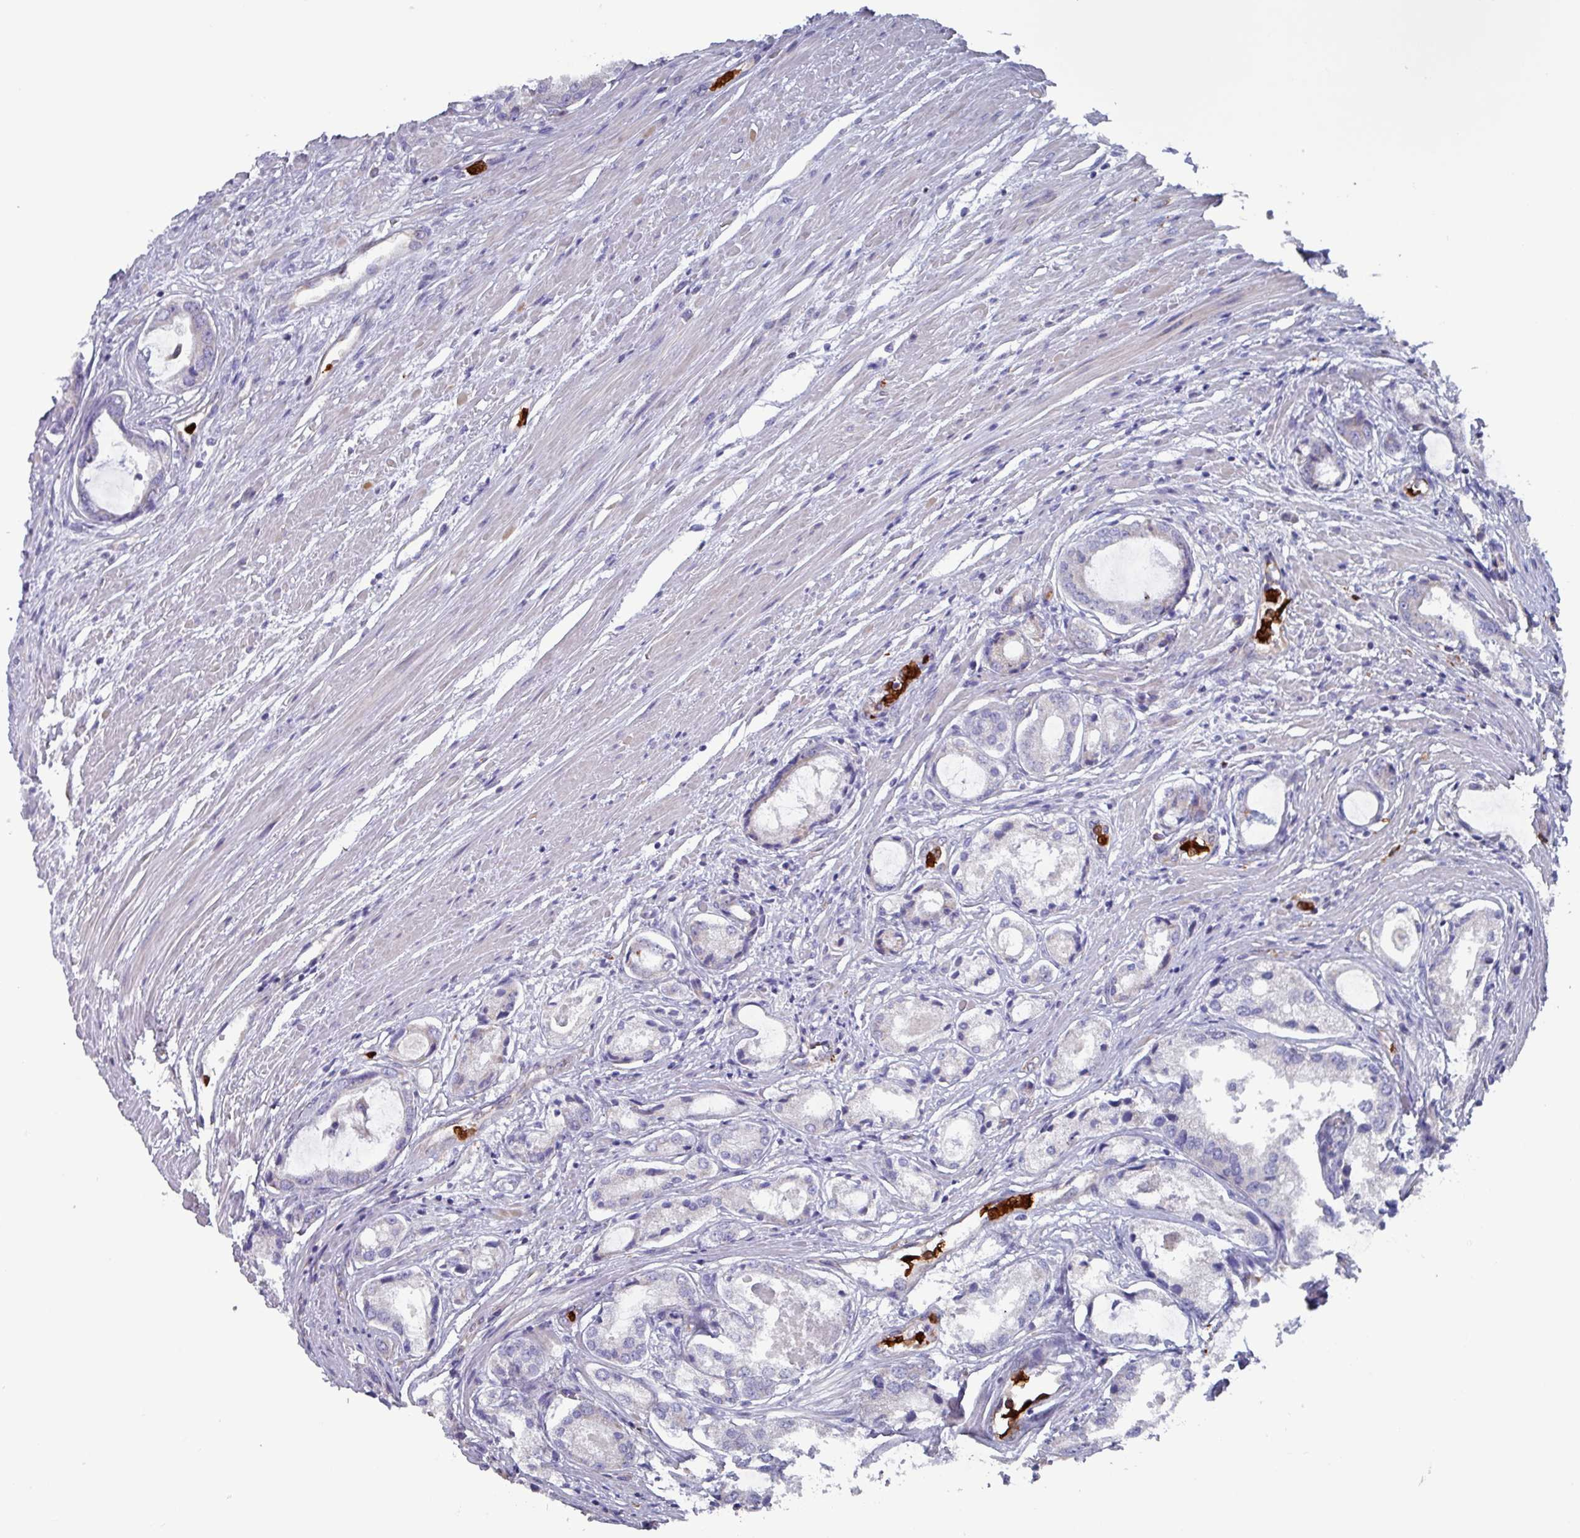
{"staining": {"intensity": "negative", "quantity": "none", "location": "none"}, "tissue": "prostate cancer", "cell_type": "Tumor cells", "image_type": "cancer", "snomed": [{"axis": "morphology", "description": "Adenocarcinoma, Low grade"}, {"axis": "topography", "description": "Prostate"}], "caption": "The image displays no significant expression in tumor cells of prostate low-grade adenocarcinoma.", "gene": "UQCC2", "patient": {"sex": "male", "age": 68}}